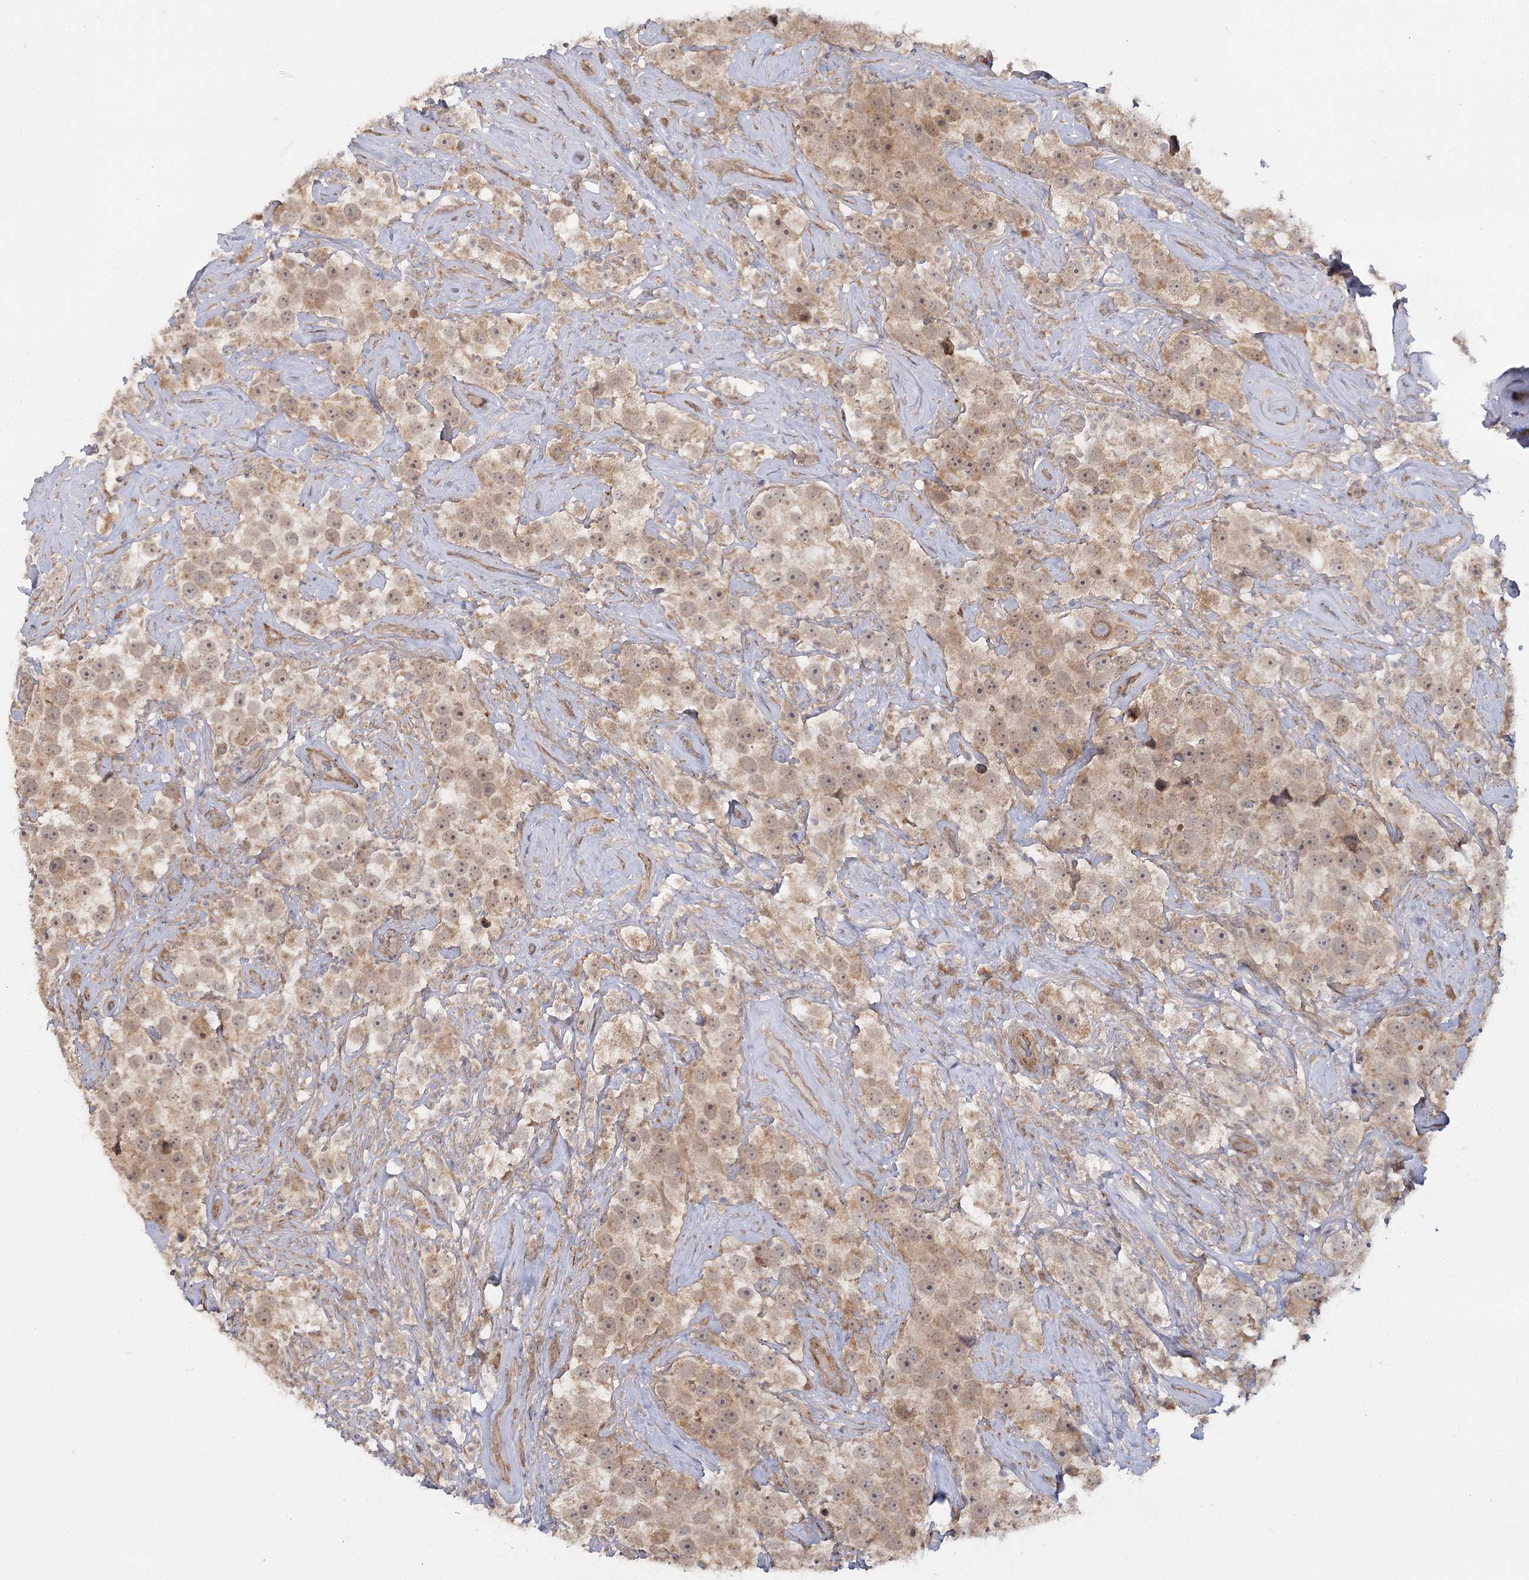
{"staining": {"intensity": "weak", "quantity": ">75%", "location": "cytoplasmic/membranous"}, "tissue": "testis cancer", "cell_type": "Tumor cells", "image_type": "cancer", "snomed": [{"axis": "morphology", "description": "Seminoma, NOS"}, {"axis": "topography", "description": "Testis"}], "caption": "The micrograph demonstrates immunohistochemical staining of testis seminoma. There is weak cytoplasmic/membranous expression is present in approximately >75% of tumor cells. The protein is shown in brown color, while the nuclei are stained blue.", "gene": "TBC1D9B", "patient": {"sex": "male", "age": 49}}